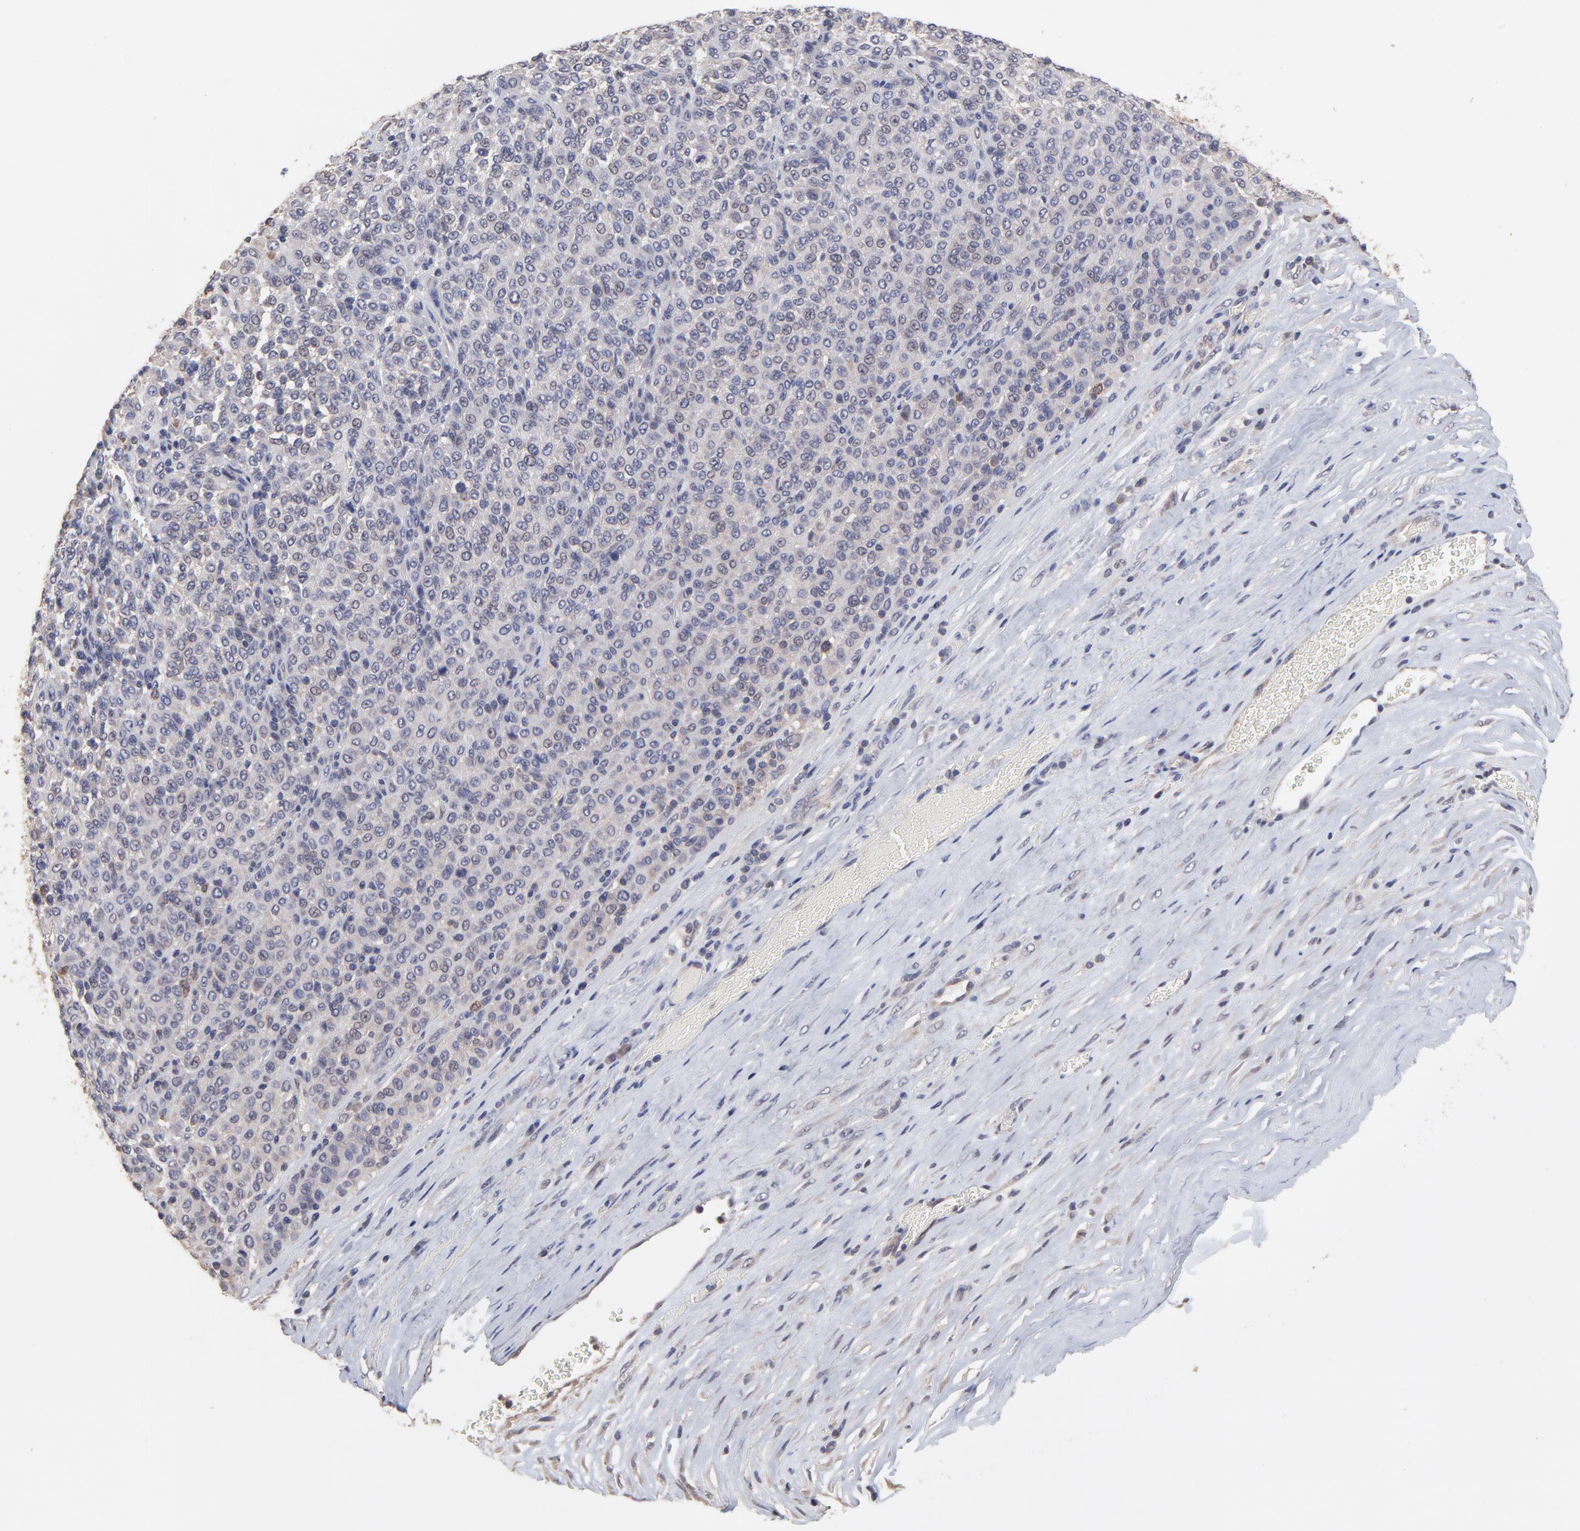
{"staining": {"intensity": "negative", "quantity": "none", "location": "none"}, "tissue": "melanoma", "cell_type": "Tumor cells", "image_type": "cancer", "snomed": [{"axis": "morphology", "description": "Malignant melanoma, Metastatic site"}, {"axis": "topography", "description": "Pancreas"}], "caption": "Immunohistochemistry of human melanoma shows no positivity in tumor cells.", "gene": "CCT2", "patient": {"sex": "female", "age": 30}}